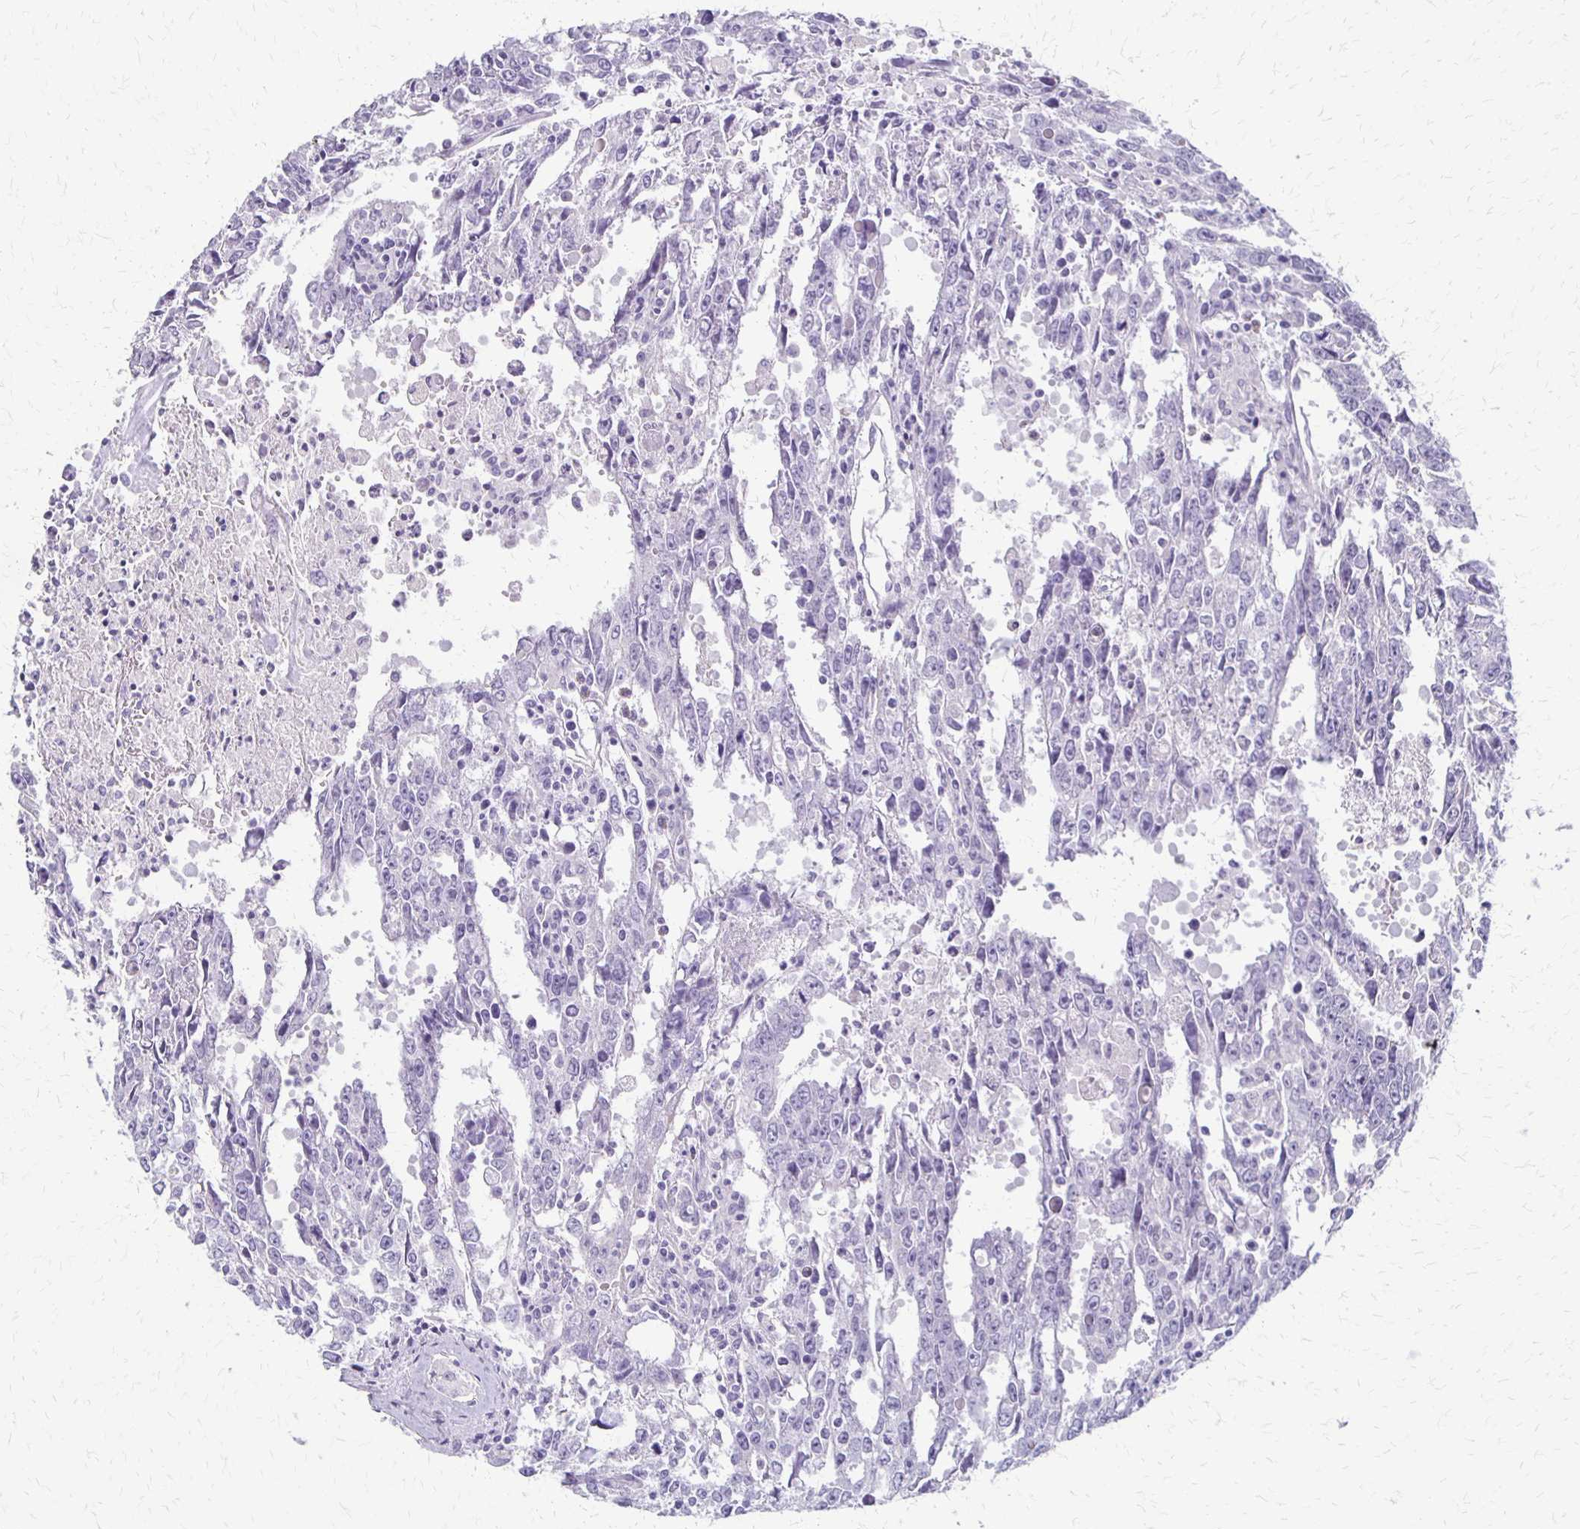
{"staining": {"intensity": "negative", "quantity": "none", "location": "none"}, "tissue": "testis cancer", "cell_type": "Tumor cells", "image_type": "cancer", "snomed": [{"axis": "morphology", "description": "Carcinoma, Embryonal, NOS"}, {"axis": "topography", "description": "Testis"}], "caption": "Testis cancer (embryonal carcinoma) was stained to show a protein in brown. There is no significant expression in tumor cells.", "gene": "RHOC", "patient": {"sex": "male", "age": 22}}